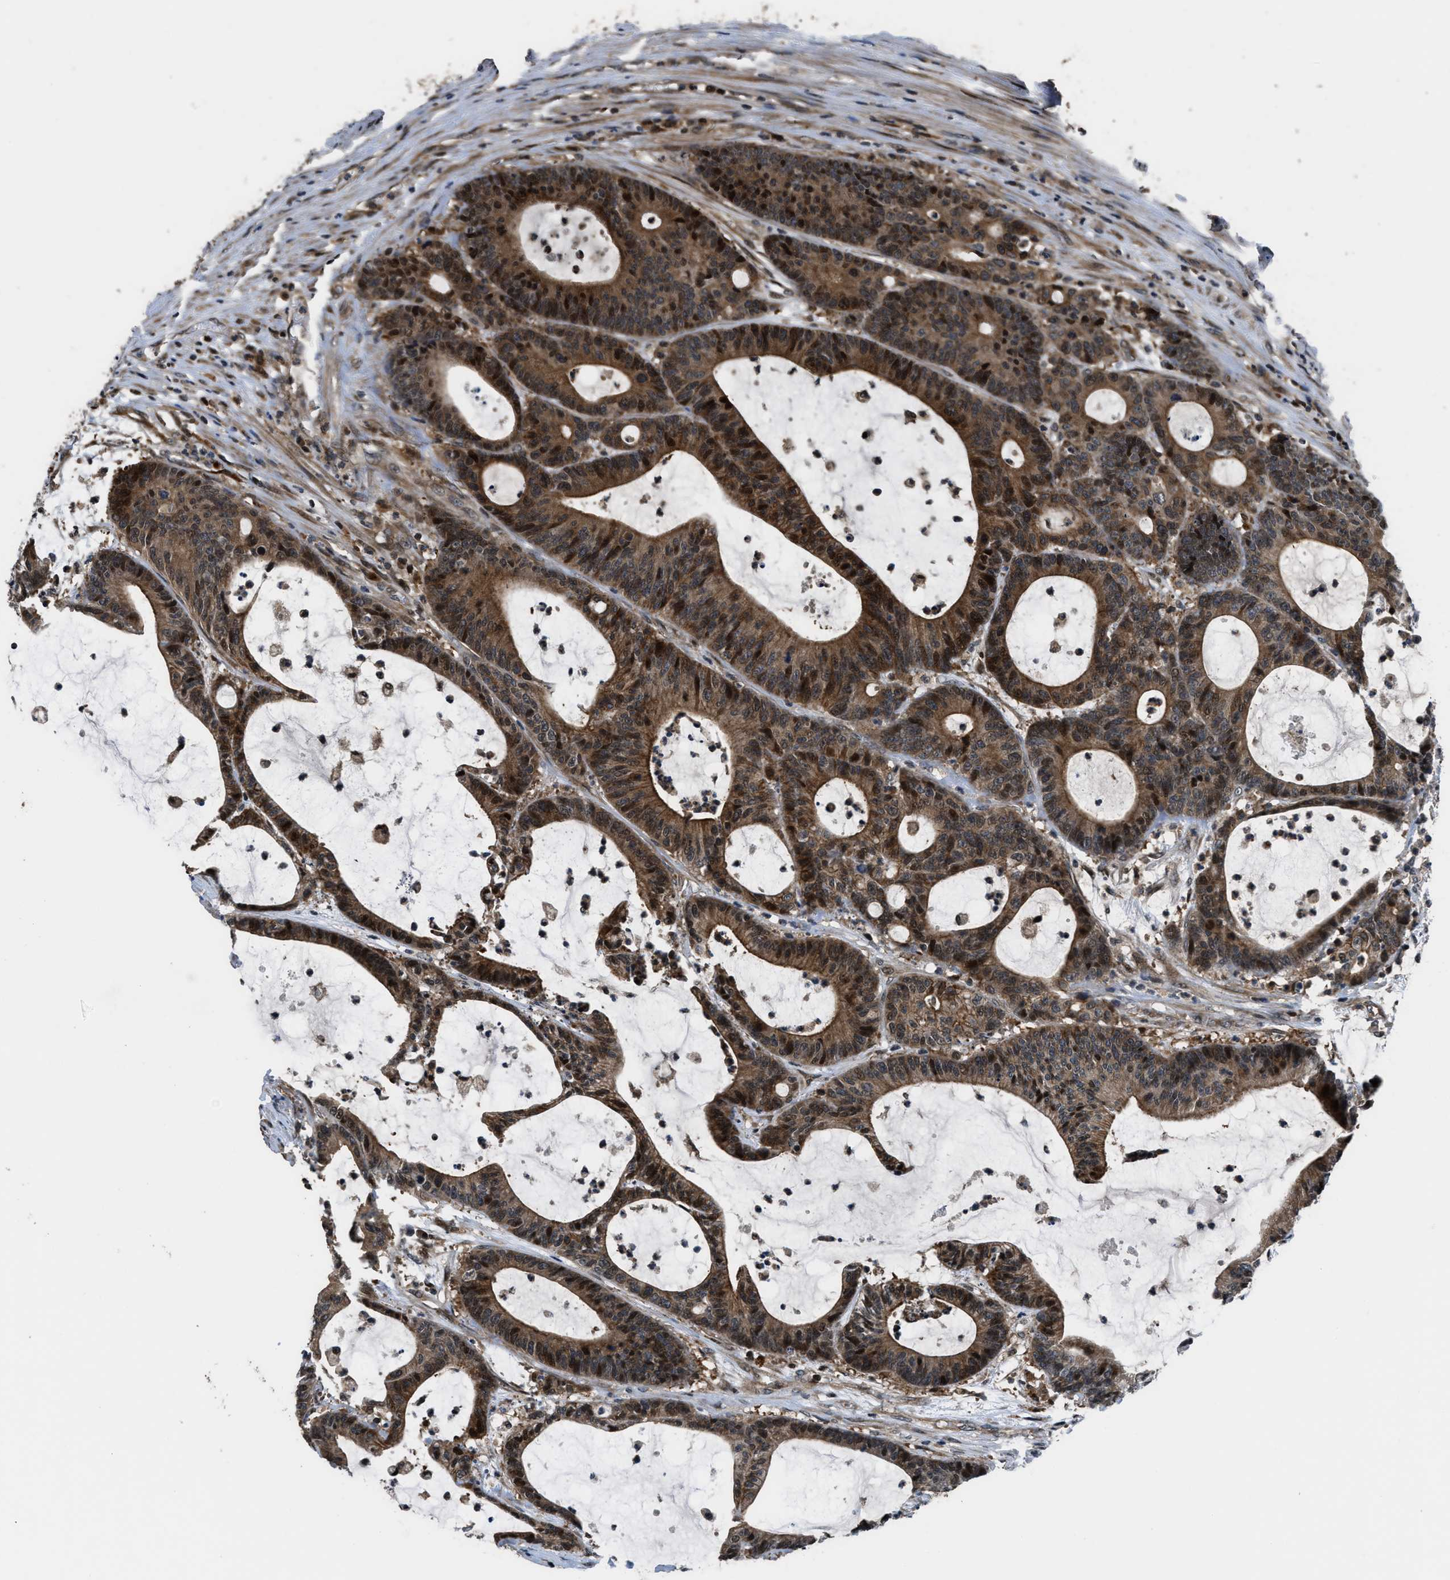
{"staining": {"intensity": "moderate", "quantity": ">75%", "location": "cytoplasmic/membranous,nuclear"}, "tissue": "colorectal cancer", "cell_type": "Tumor cells", "image_type": "cancer", "snomed": [{"axis": "morphology", "description": "Adenocarcinoma, NOS"}, {"axis": "topography", "description": "Colon"}], "caption": "The histopathology image demonstrates staining of colorectal cancer, revealing moderate cytoplasmic/membranous and nuclear protein positivity (brown color) within tumor cells.", "gene": "CTBS", "patient": {"sex": "female", "age": 84}}